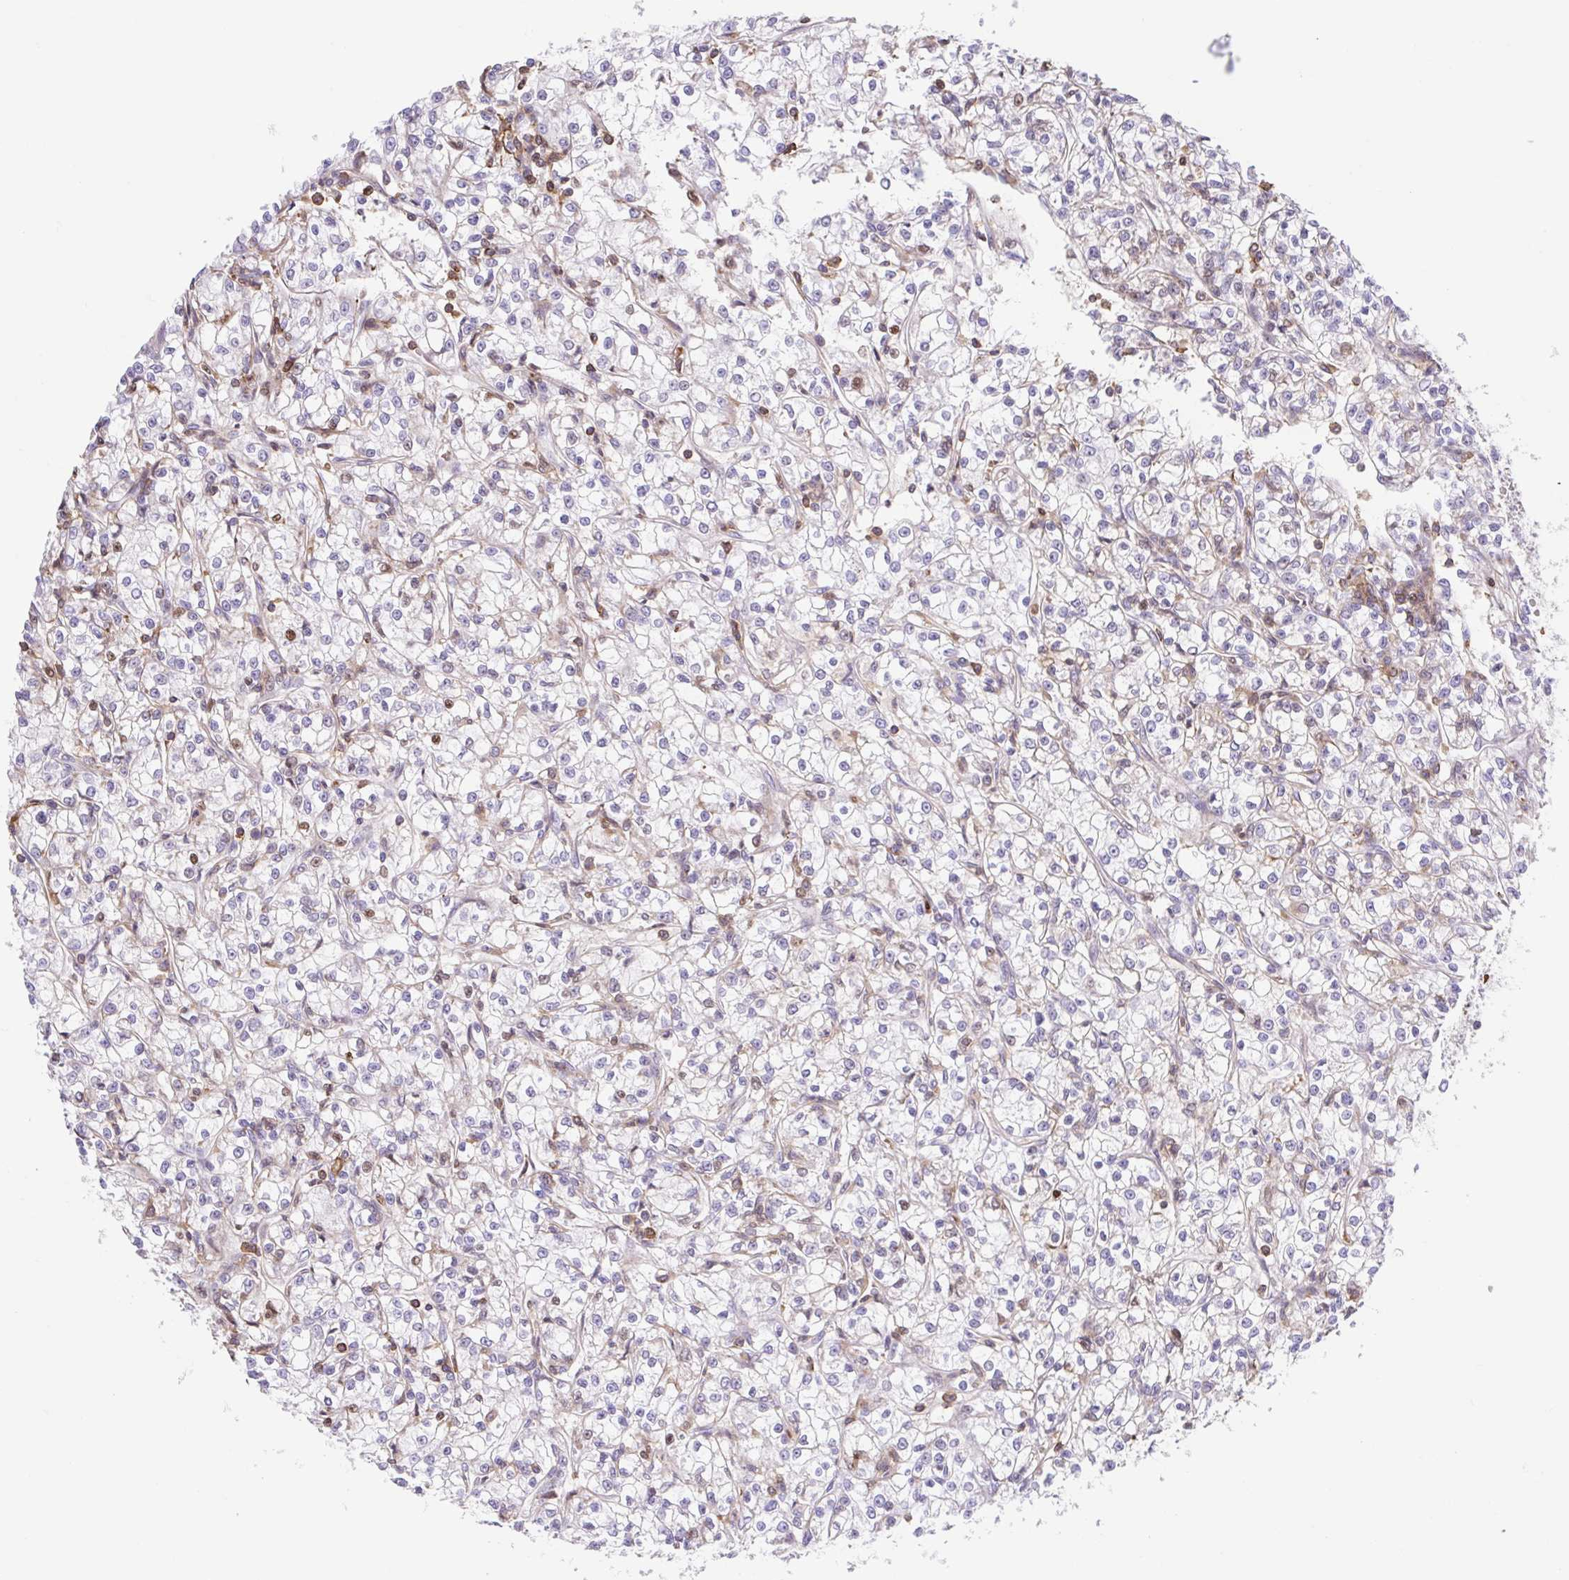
{"staining": {"intensity": "negative", "quantity": "none", "location": "none"}, "tissue": "renal cancer", "cell_type": "Tumor cells", "image_type": "cancer", "snomed": [{"axis": "morphology", "description": "Adenocarcinoma, NOS"}, {"axis": "topography", "description": "Kidney"}], "caption": "Protein analysis of renal cancer reveals no significant positivity in tumor cells. (Immunohistochemistry, brightfield microscopy, high magnification).", "gene": "TPRG1", "patient": {"sex": "female", "age": 59}}